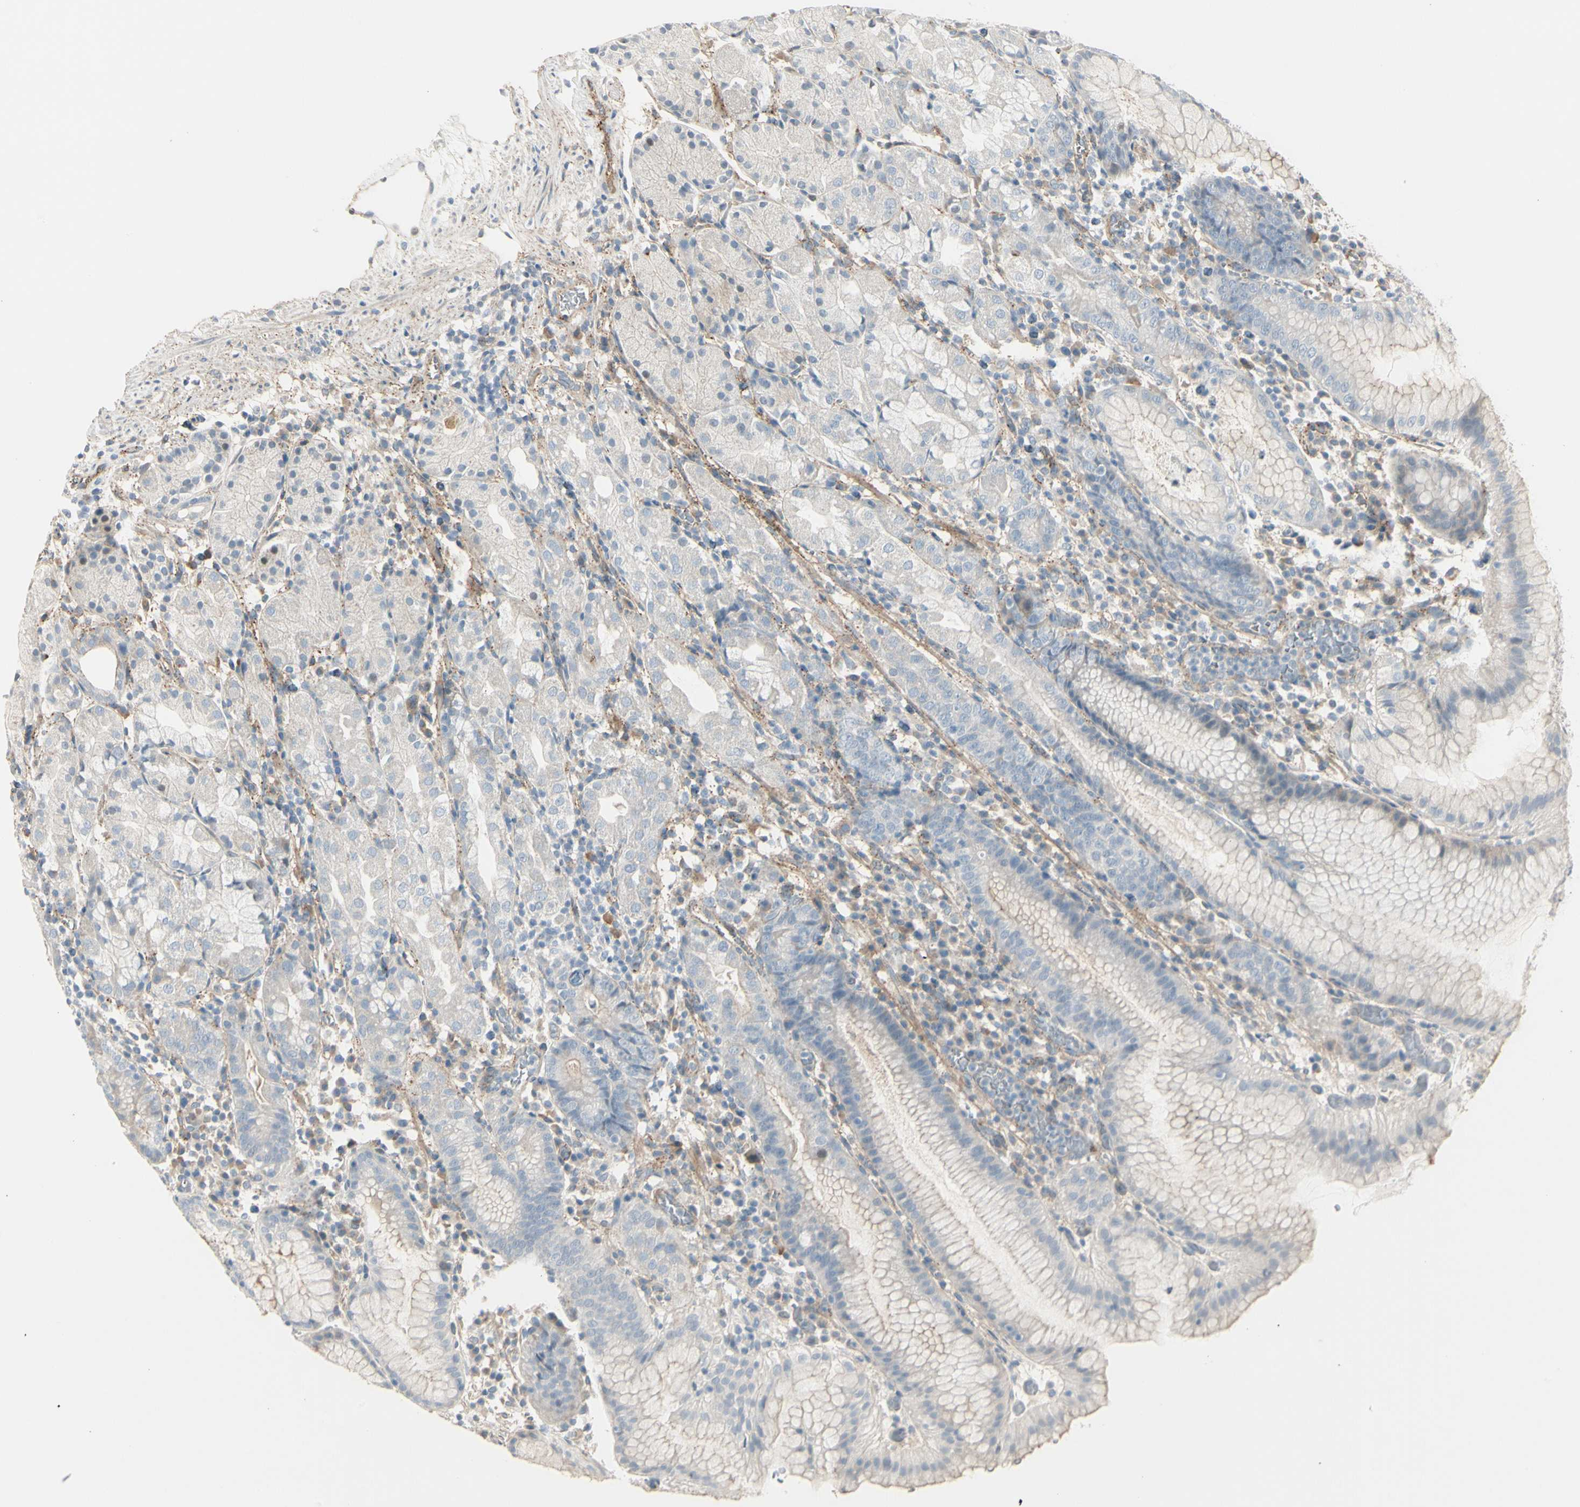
{"staining": {"intensity": "weak", "quantity": "<25%", "location": "cytoplasmic/membranous"}, "tissue": "stomach", "cell_type": "Glandular cells", "image_type": "normal", "snomed": [{"axis": "morphology", "description": "Normal tissue, NOS"}, {"axis": "topography", "description": "Stomach"}, {"axis": "topography", "description": "Stomach, lower"}], "caption": "Glandular cells are negative for brown protein staining in benign stomach. (DAB immunohistochemistry (IHC) visualized using brightfield microscopy, high magnification).", "gene": "CACNA2D1", "patient": {"sex": "female", "age": 75}}